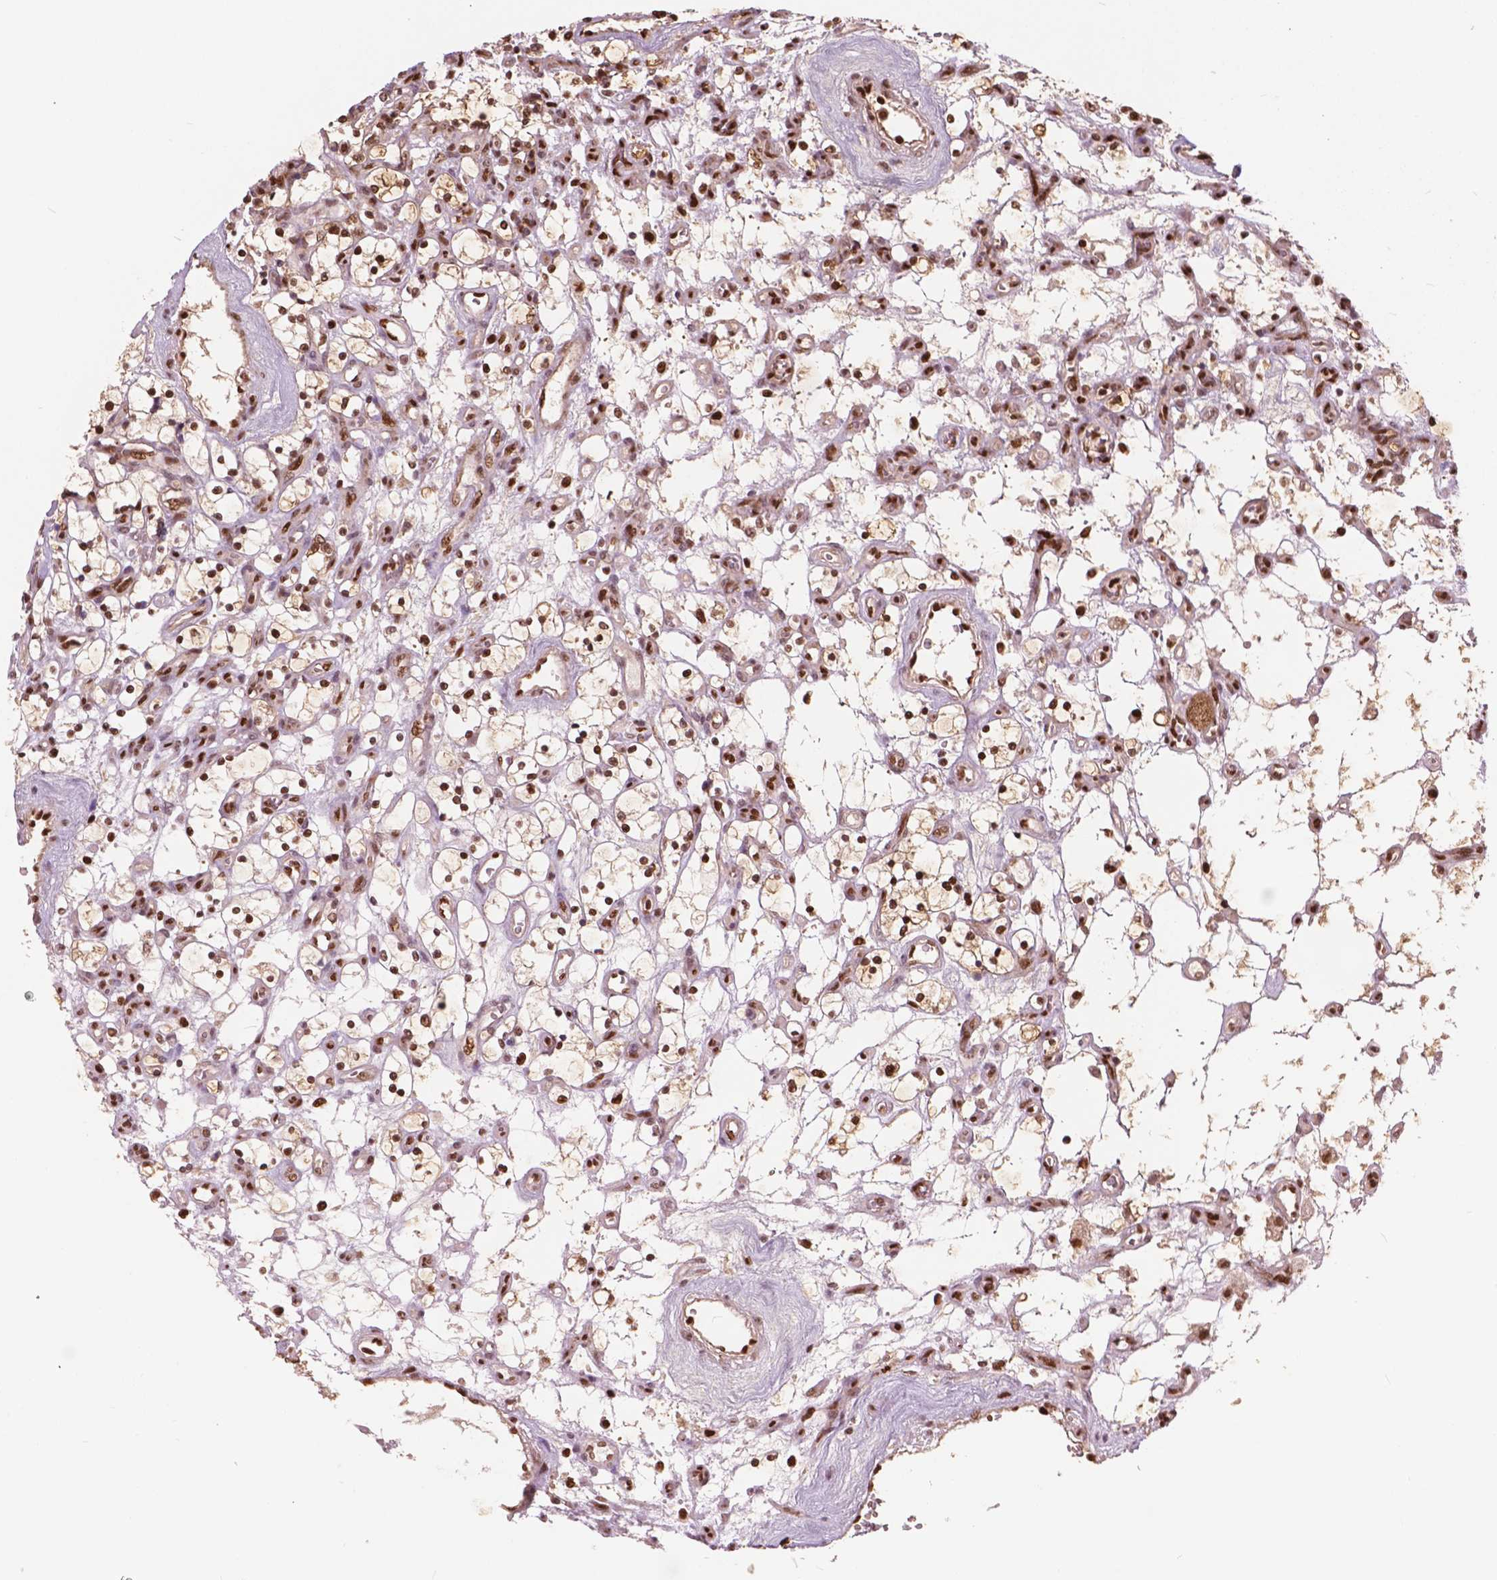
{"staining": {"intensity": "strong", "quantity": ">75%", "location": "nuclear"}, "tissue": "renal cancer", "cell_type": "Tumor cells", "image_type": "cancer", "snomed": [{"axis": "morphology", "description": "Adenocarcinoma, NOS"}, {"axis": "topography", "description": "Kidney"}], "caption": "High-power microscopy captured an immunohistochemistry (IHC) photomicrograph of renal cancer, revealing strong nuclear positivity in approximately >75% of tumor cells.", "gene": "ANP32B", "patient": {"sex": "female", "age": 69}}